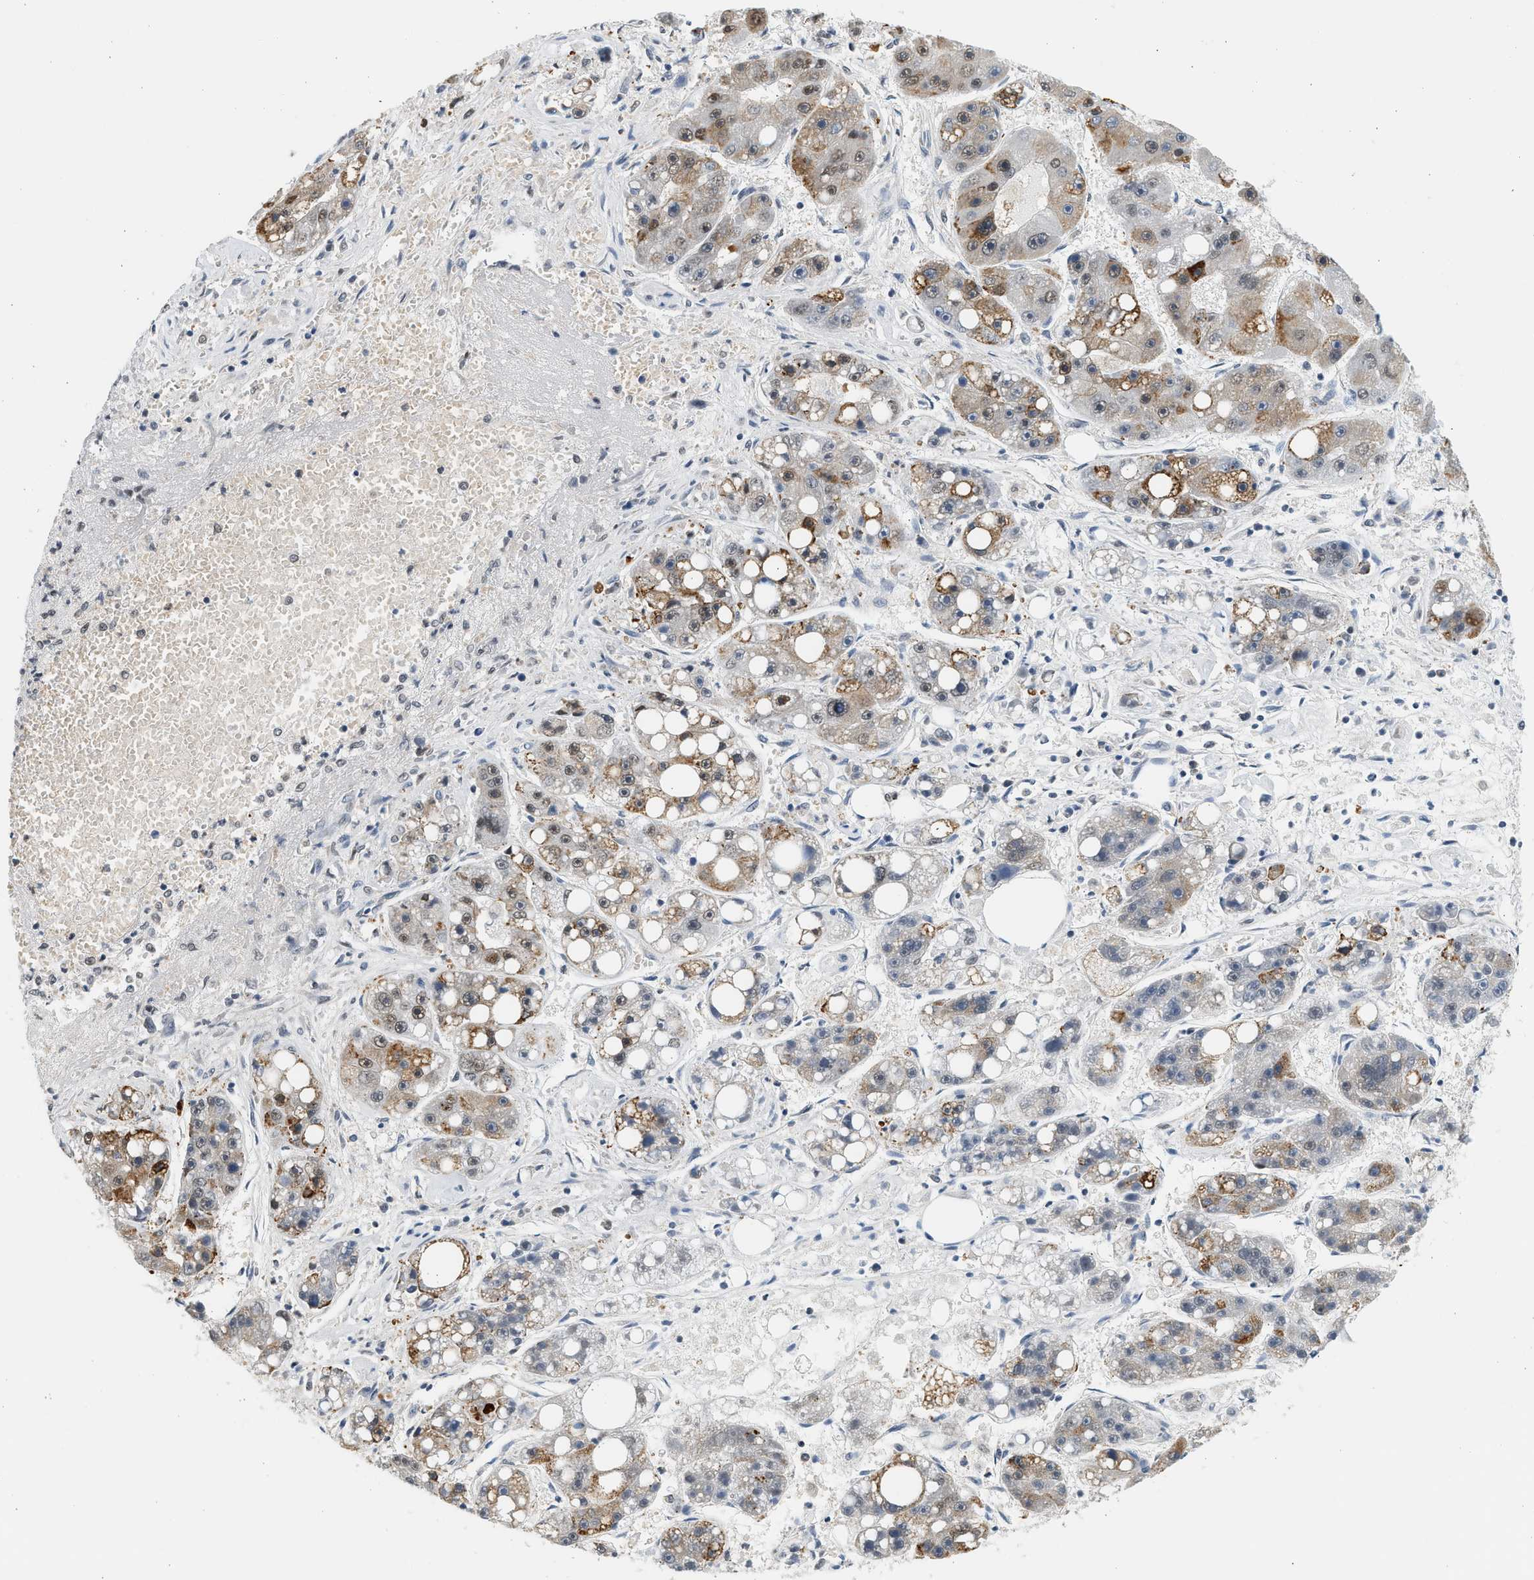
{"staining": {"intensity": "moderate", "quantity": "25%-75%", "location": "cytoplasmic/membranous,nuclear"}, "tissue": "liver cancer", "cell_type": "Tumor cells", "image_type": "cancer", "snomed": [{"axis": "morphology", "description": "Carcinoma, Hepatocellular, NOS"}, {"axis": "topography", "description": "Liver"}], "caption": "About 25%-75% of tumor cells in liver hepatocellular carcinoma demonstrate moderate cytoplasmic/membranous and nuclear protein positivity as visualized by brown immunohistochemical staining.", "gene": "HIPK1", "patient": {"sex": "female", "age": 61}}